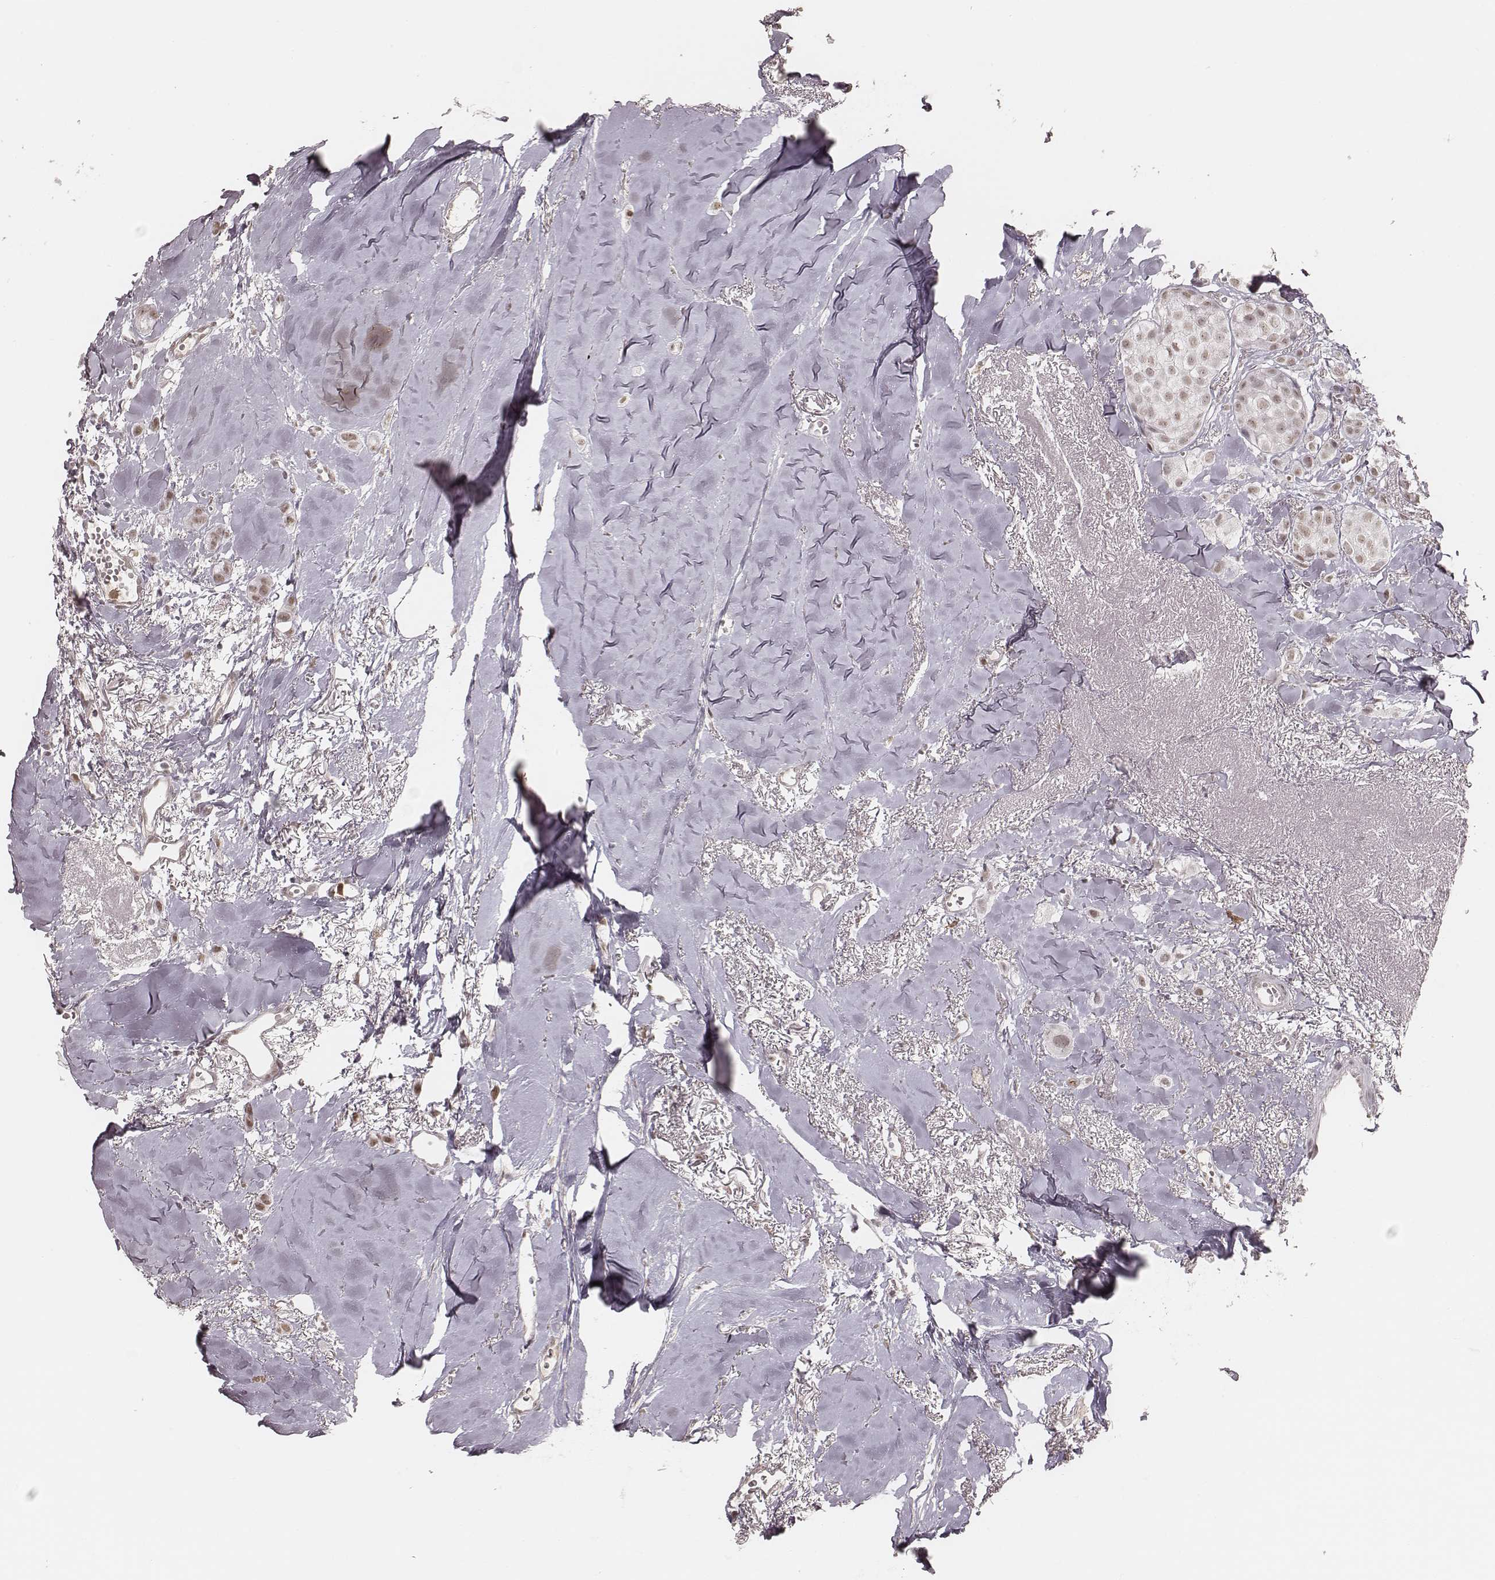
{"staining": {"intensity": "weak", "quantity": ">75%", "location": "nuclear"}, "tissue": "breast cancer", "cell_type": "Tumor cells", "image_type": "cancer", "snomed": [{"axis": "morphology", "description": "Duct carcinoma"}, {"axis": "topography", "description": "Breast"}], "caption": "Weak nuclear expression is appreciated in approximately >75% of tumor cells in breast cancer. The staining is performed using DAB brown chromogen to label protein expression. The nuclei are counter-stained blue using hematoxylin.", "gene": "KITLG", "patient": {"sex": "female", "age": 85}}